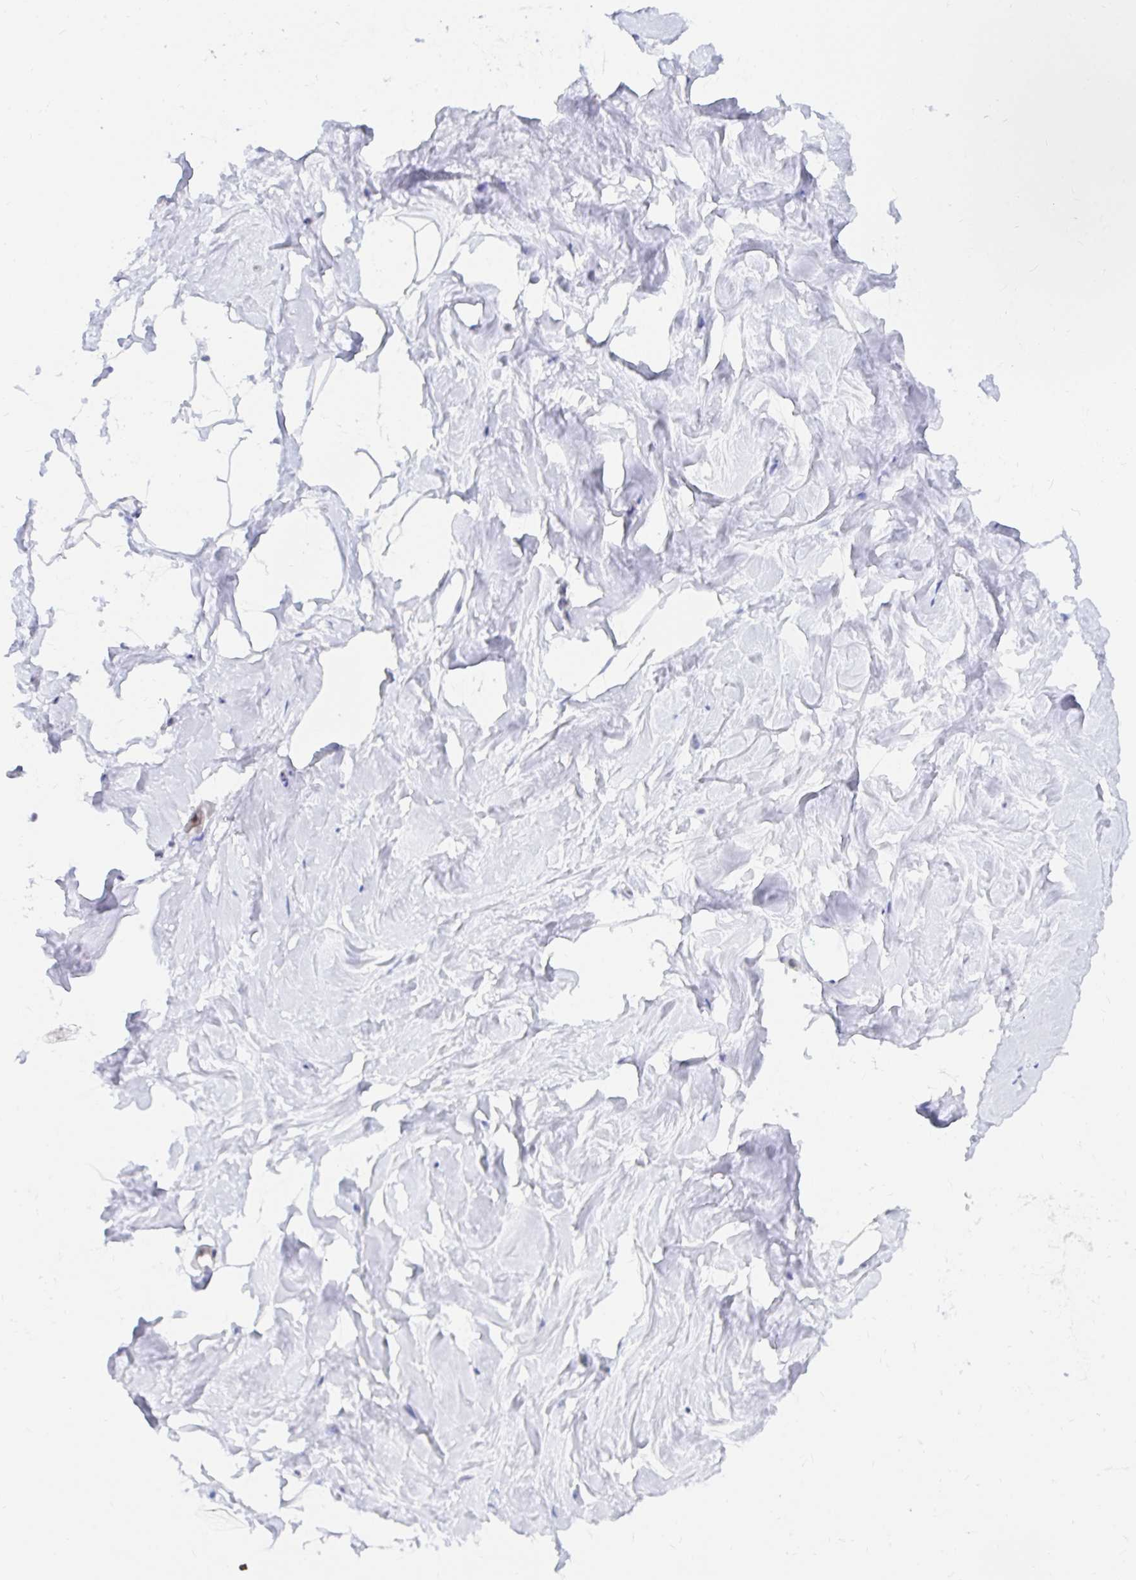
{"staining": {"intensity": "negative", "quantity": "none", "location": "none"}, "tissue": "breast", "cell_type": "Adipocytes", "image_type": "normal", "snomed": [{"axis": "morphology", "description": "Normal tissue, NOS"}, {"axis": "topography", "description": "Breast"}], "caption": "Micrograph shows no significant protein staining in adipocytes of unremarkable breast. (Stains: DAB IHC with hematoxylin counter stain, Microscopy: brightfield microscopy at high magnification).", "gene": "HINFP", "patient": {"sex": "female", "age": 32}}